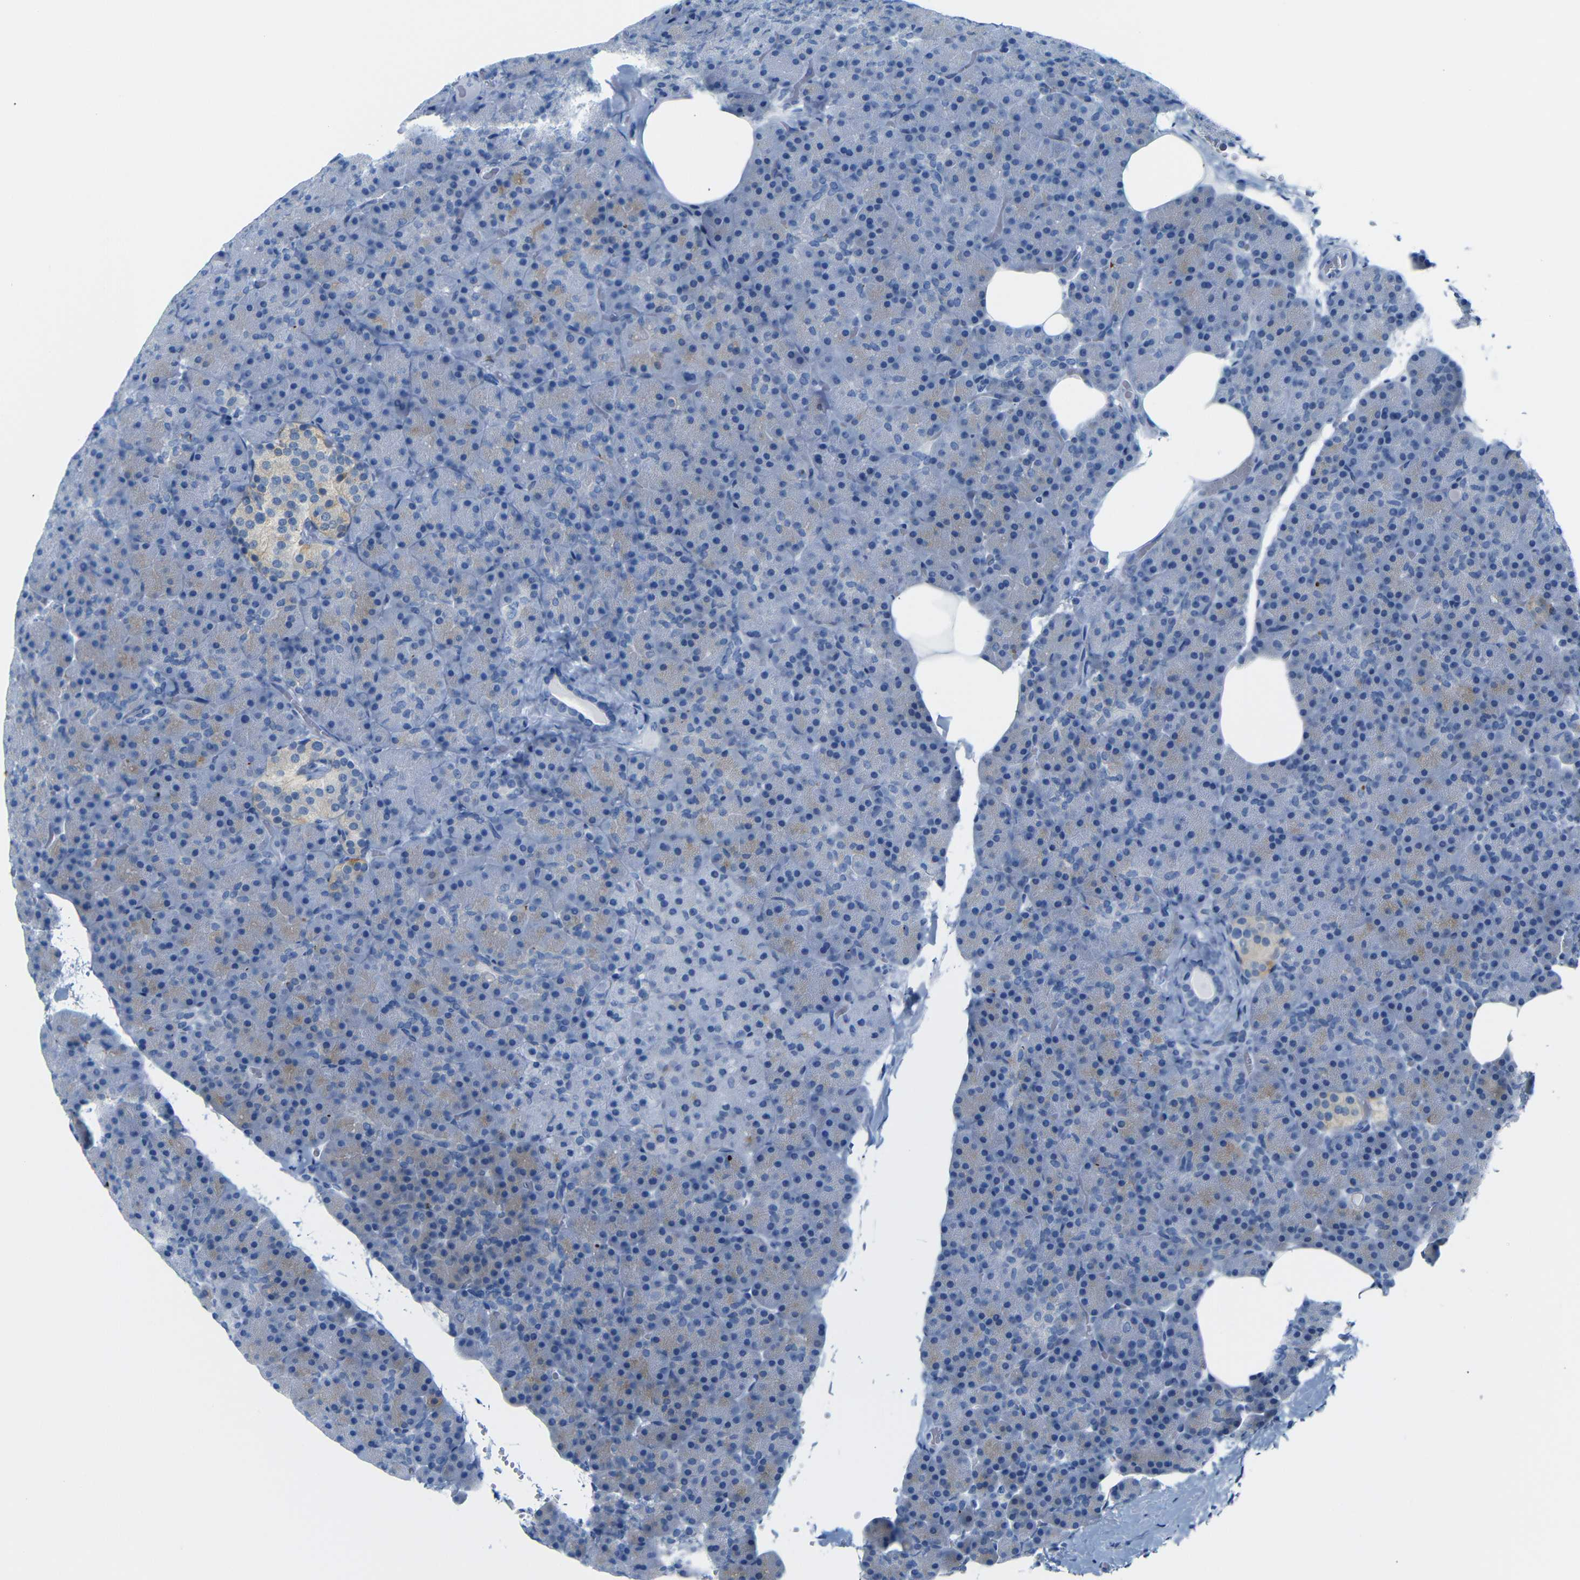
{"staining": {"intensity": "weak", "quantity": "<25%", "location": "cytoplasmic/membranous"}, "tissue": "pancreas", "cell_type": "Exocrine glandular cells", "image_type": "normal", "snomed": [{"axis": "morphology", "description": "Normal tissue, NOS"}, {"axis": "topography", "description": "Pancreas"}], "caption": "Immunohistochemical staining of benign pancreas reveals no significant staining in exocrine glandular cells.", "gene": "FCRL1", "patient": {"sex": "female", "age": 35}}